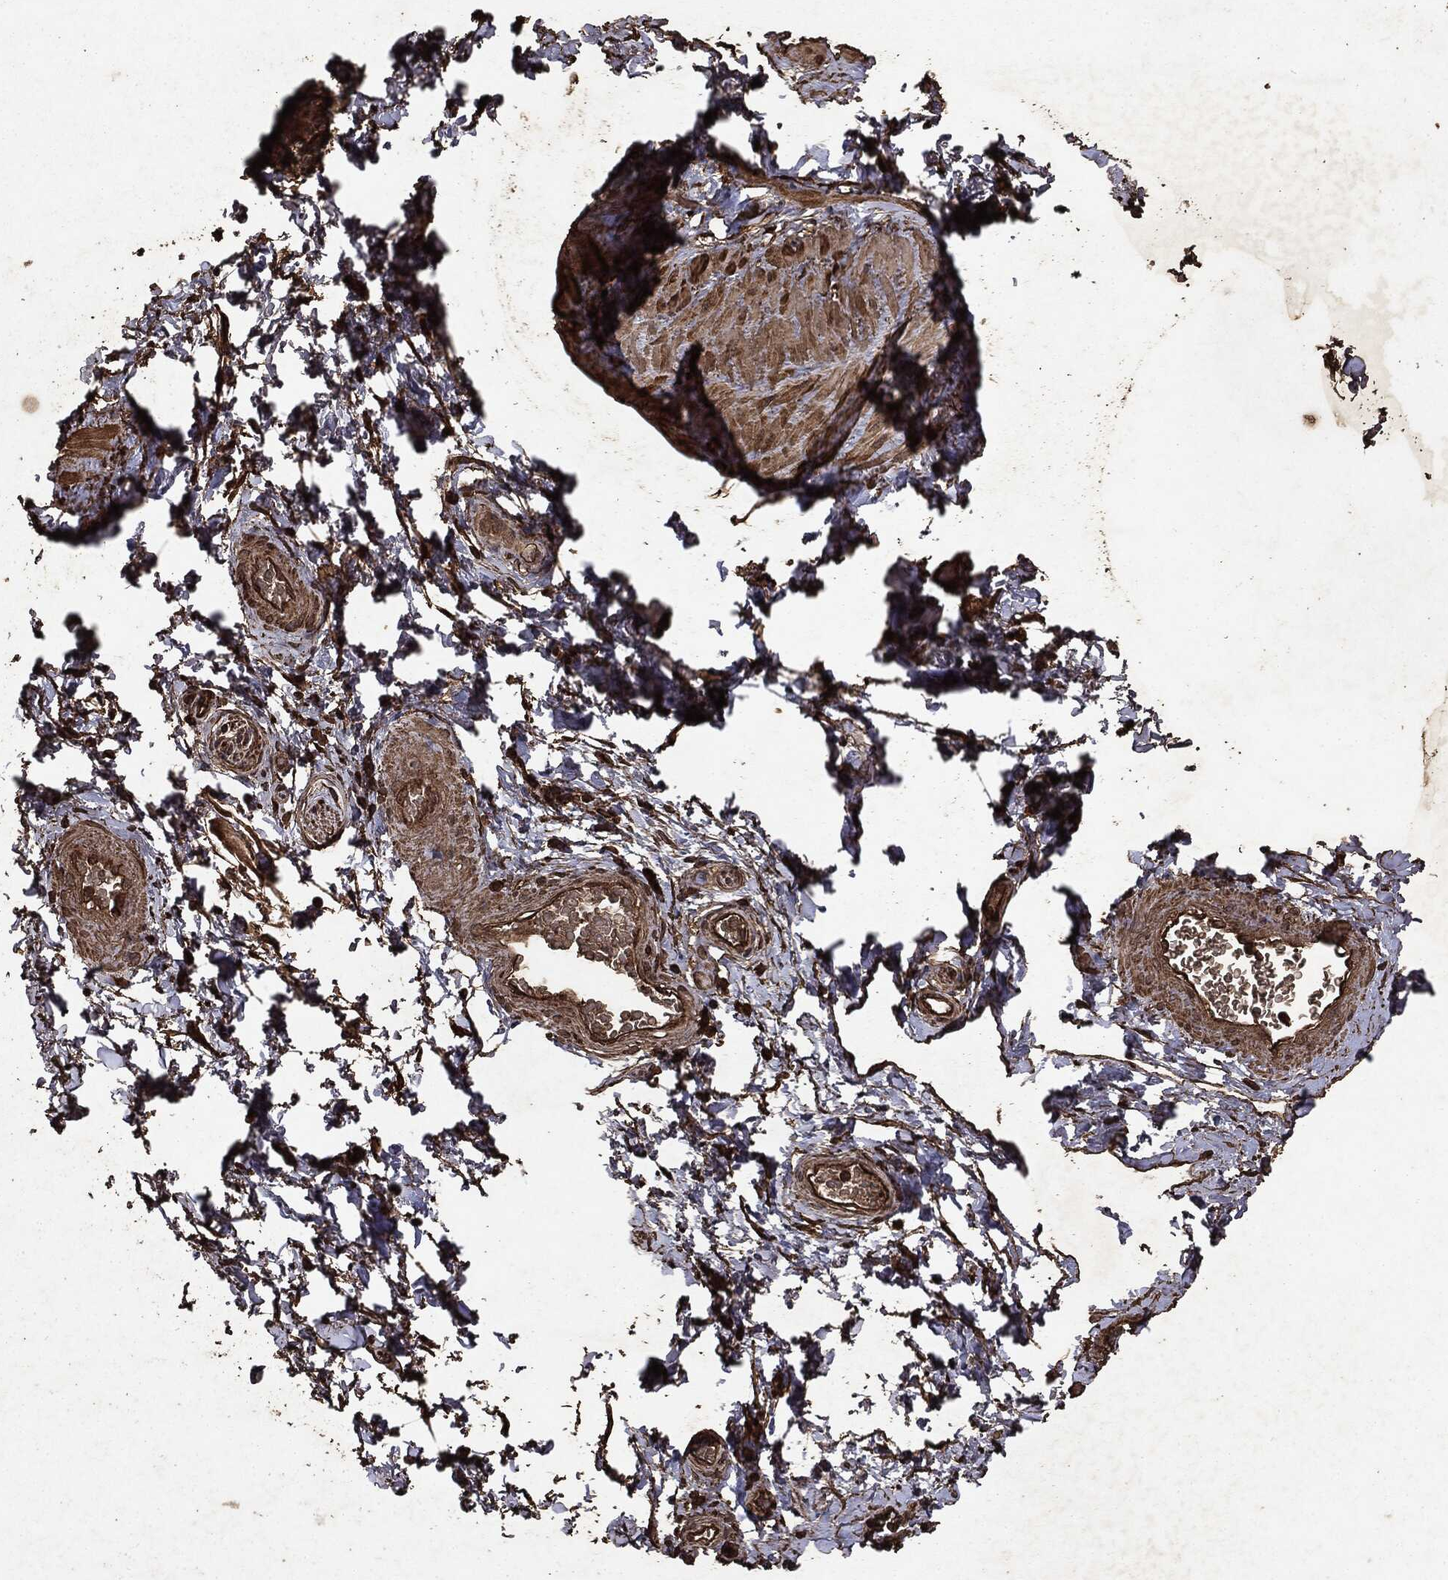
{"staining": {"intensity": "moderate", "quantity": ">75%", "location": "cytoplasmic/membranous"}, "tissue": "soft tissue", "cell_type": "Fibroblasts", "image_type": "normal", "snomed": [{"axis": "morphology", "description": "Normal tissue, NOS"}, {"axis": "topography", "description": "Soft tissue"}, {"axis": "topography", "description": "Vascular tissue"}], "caption": "A micrograph of human soft tissue stained for a protein shows moderate cytoplasmic/membranous brown staining in fibroblasts. The protein of interest is stained brown, and the nuclei are stained in blue (DAB IHC with brightfield microscopy, high magnification).", "gene": "ARAF", "patient": {"sex": "male", "age": 41}}